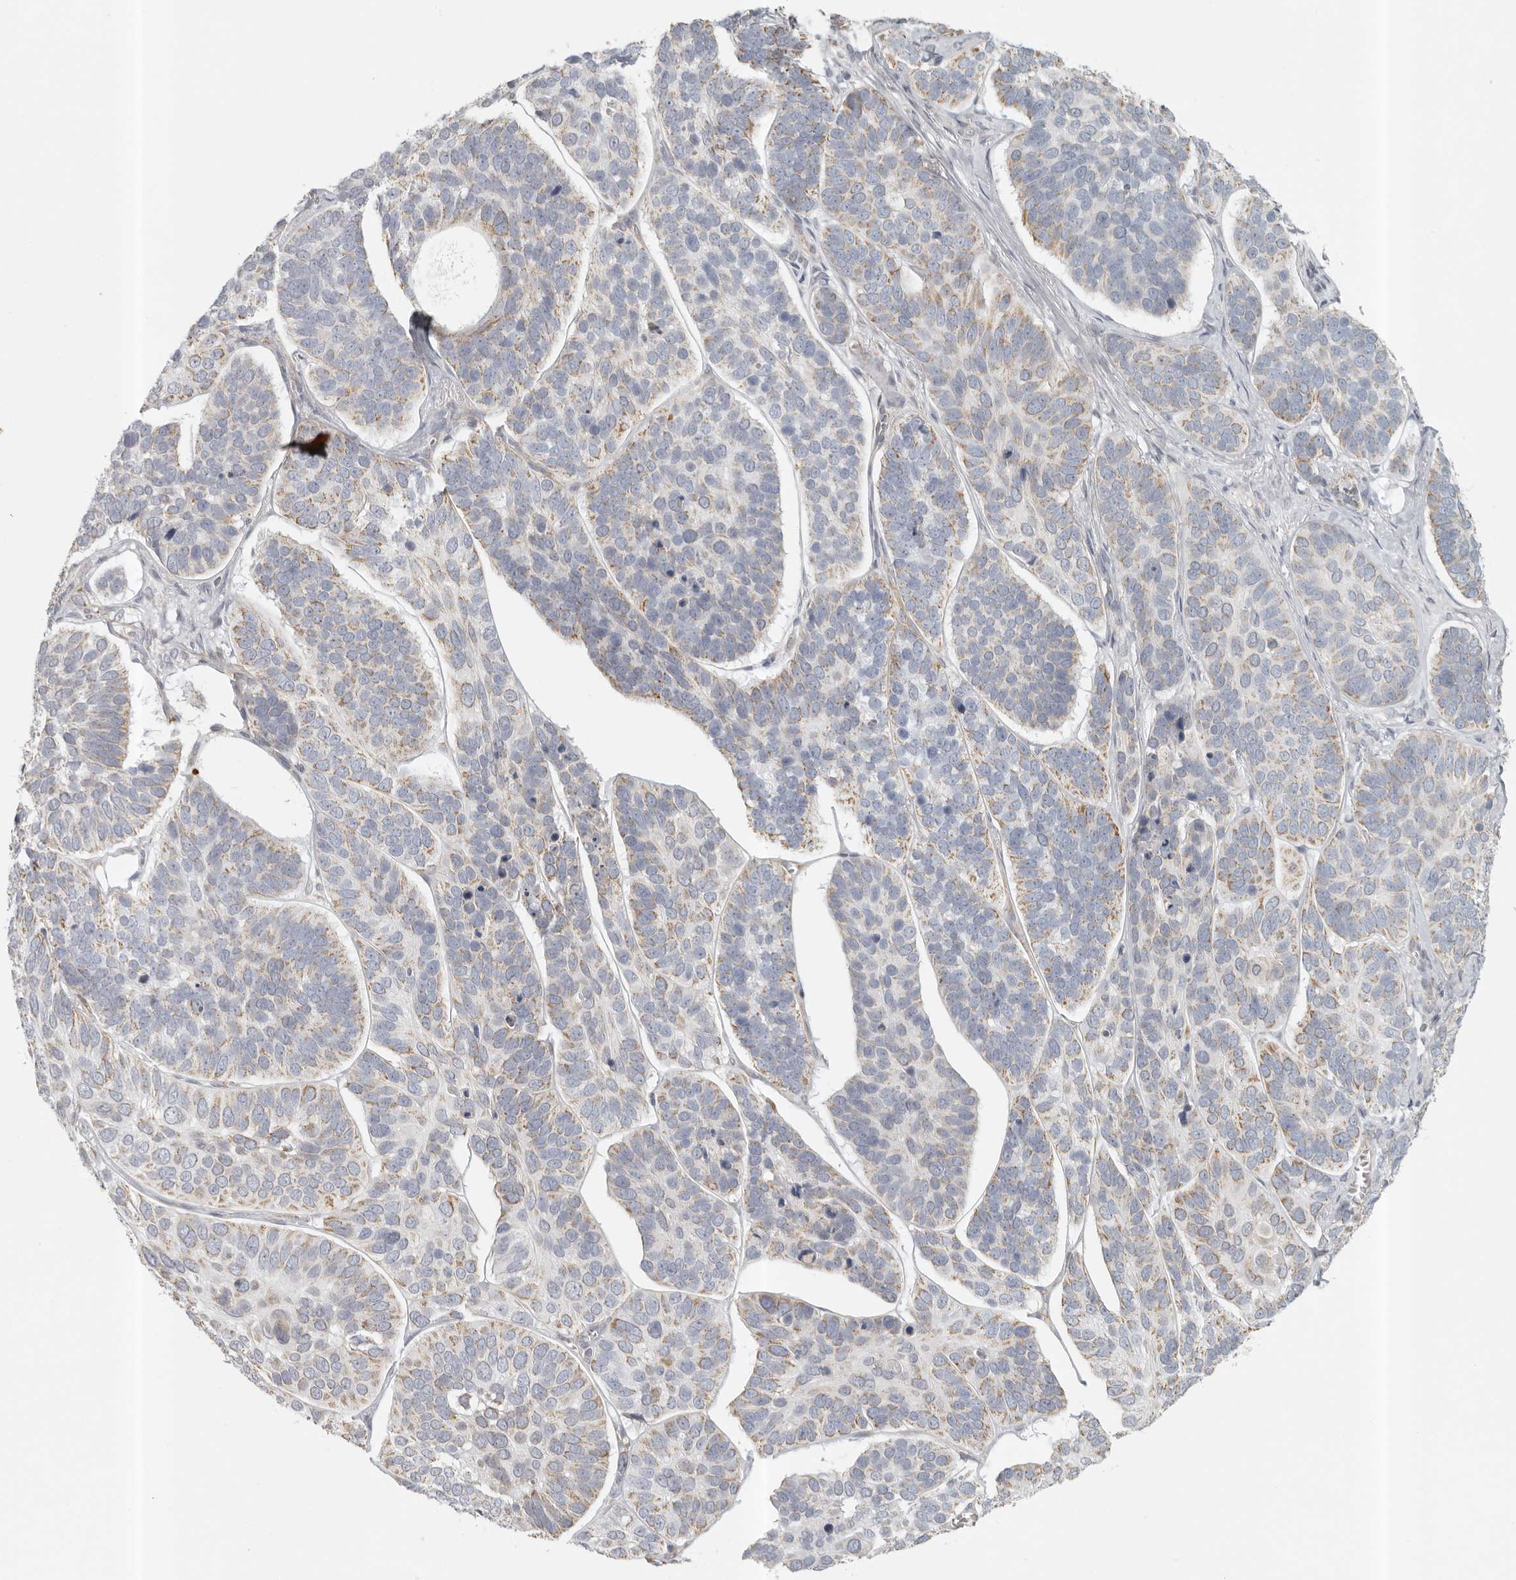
{"staining": {"intensity": "moderate", "quantity": ">75%", "location": "cytoplasmic/membranous"}, "tissue": "skin cancer", "cell_type": "Tumor cells", "image_type": "cancer", "snomed": [{"axis": "morphology", "description": "Basal cell carcinoma"}, {"axis": "topography", "description": "Skin"}], "caption": "IHC (DAB) staining of skin cancer displays moderate cytoplasmic/membranous protein positivity in approximately >75% of tumor cells.", "gene": "KDF1", "patient": {"sex": "male", "age": 62}}